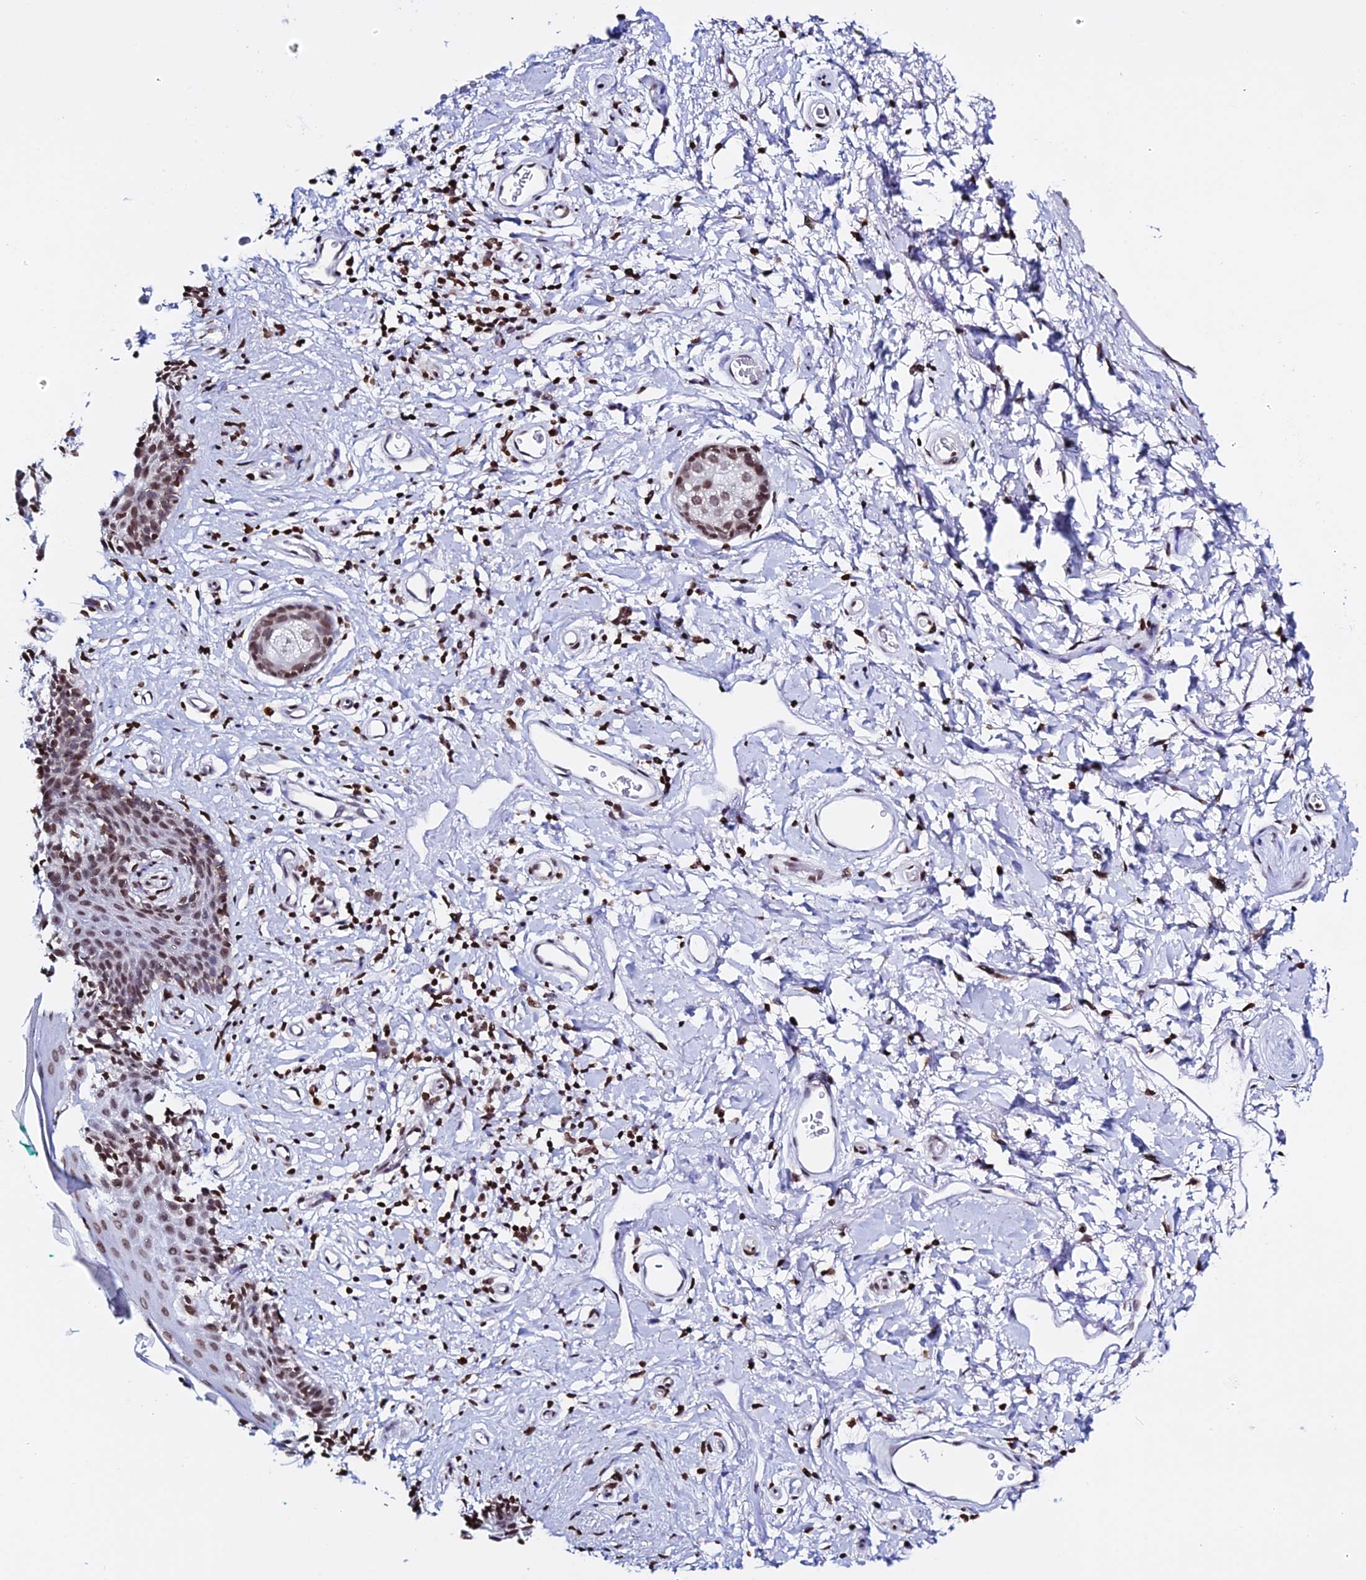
{"staining": {"intensity": "moderate", "quantity": ">75%", "location": "nuclear"}, "tissue": "skin", "cell_type": "Epidermal cells", "image_type": "normal", "snomed": [{"axis": "morphology", "description": "Normal tissue, NOS"}, {"axis": "topography", "description": "Vulva"}], "caption": "Moderate nuclear staining for a protein is appreciated in approximately >75% of epidermal cells of unremarkable skin using immunohistochemistry (IHC).", "gene": "ENSG00000282988", "patient": {"sex": "female", "age": 66}}